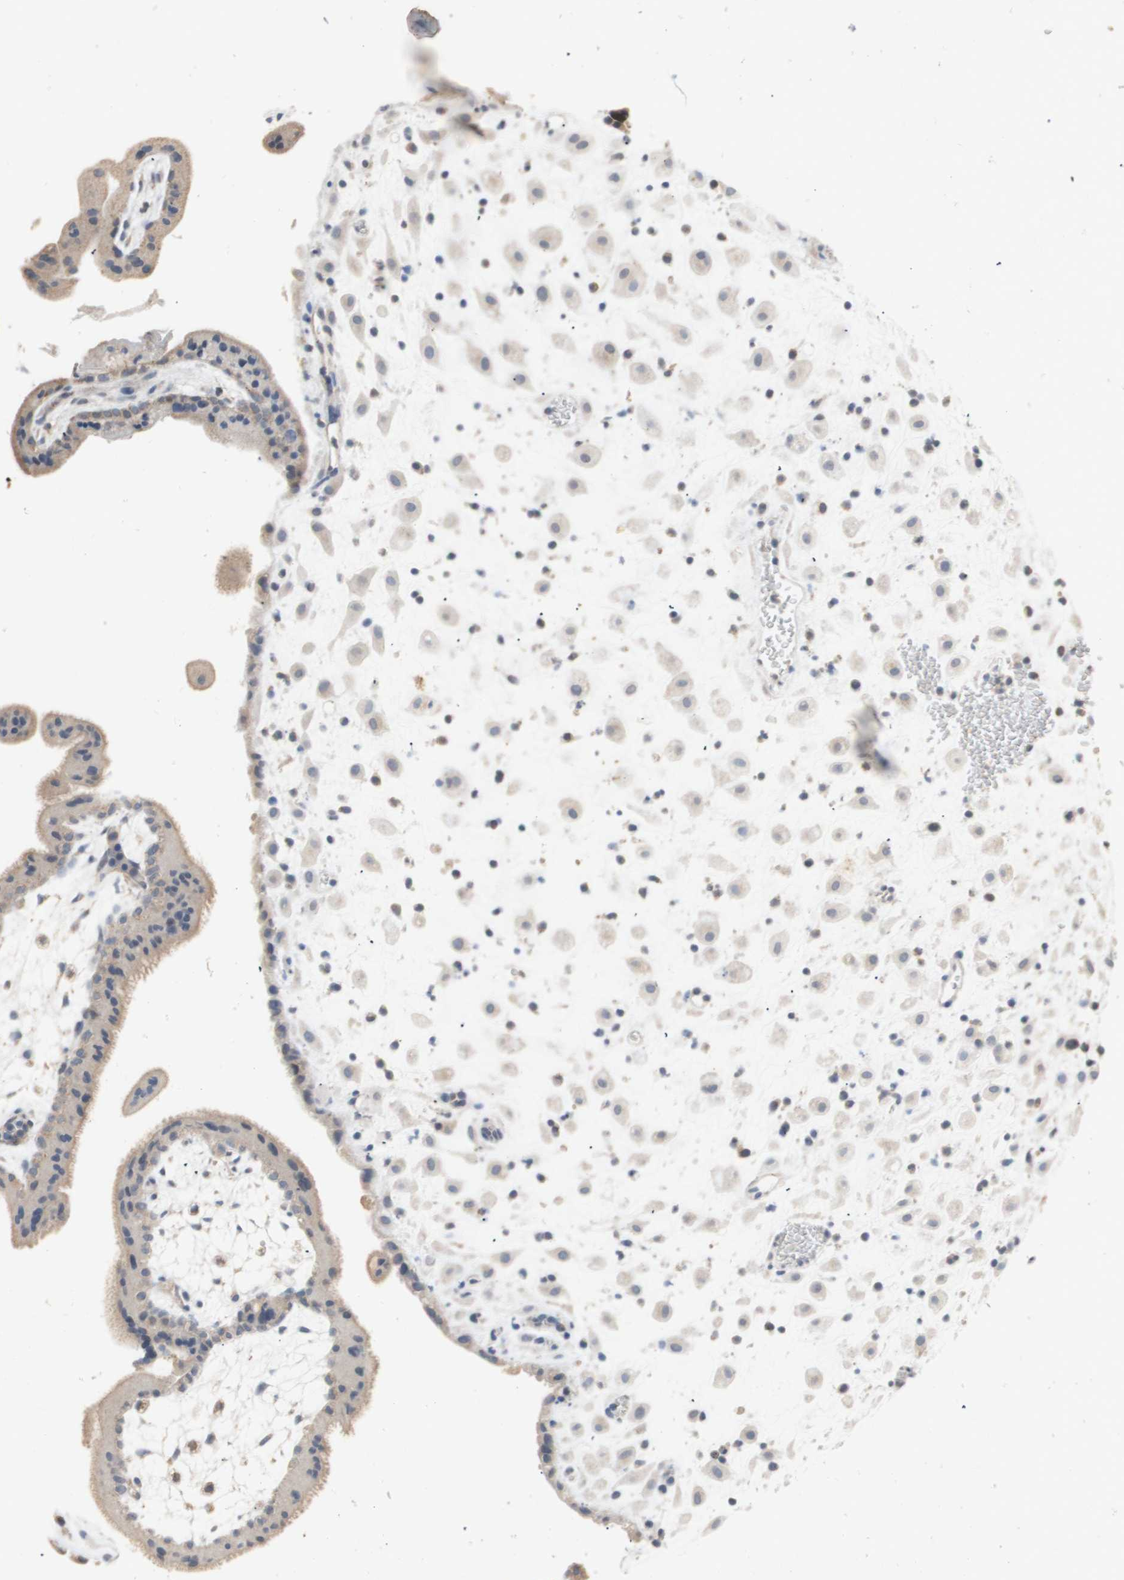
{"staining": {"intensity": "weak", "quantity": "25%-75%", "location": "cytoplasmic/membranous"}, "tissue": "placenta", "cell_type": "Decidual cells", "image_type": "normal", "snomed": [{"axis": "morphology", "description": "Normal tissue, NOS"}, {"axis": "topography", "description": "Placenta"}], "caption": "High-magnification brightfield microscopy of normal placenta stained with DAB (3,3'-diaminobenzidine) (brown) and counterstained with hematoxylin (blue). decidual cells exhibit weak cytoplasmic/membranous staining is appreciated in approximately25%-75% of cells.", "gene": "PTGIS", "patient": {"sex": "female", "age": 35}}